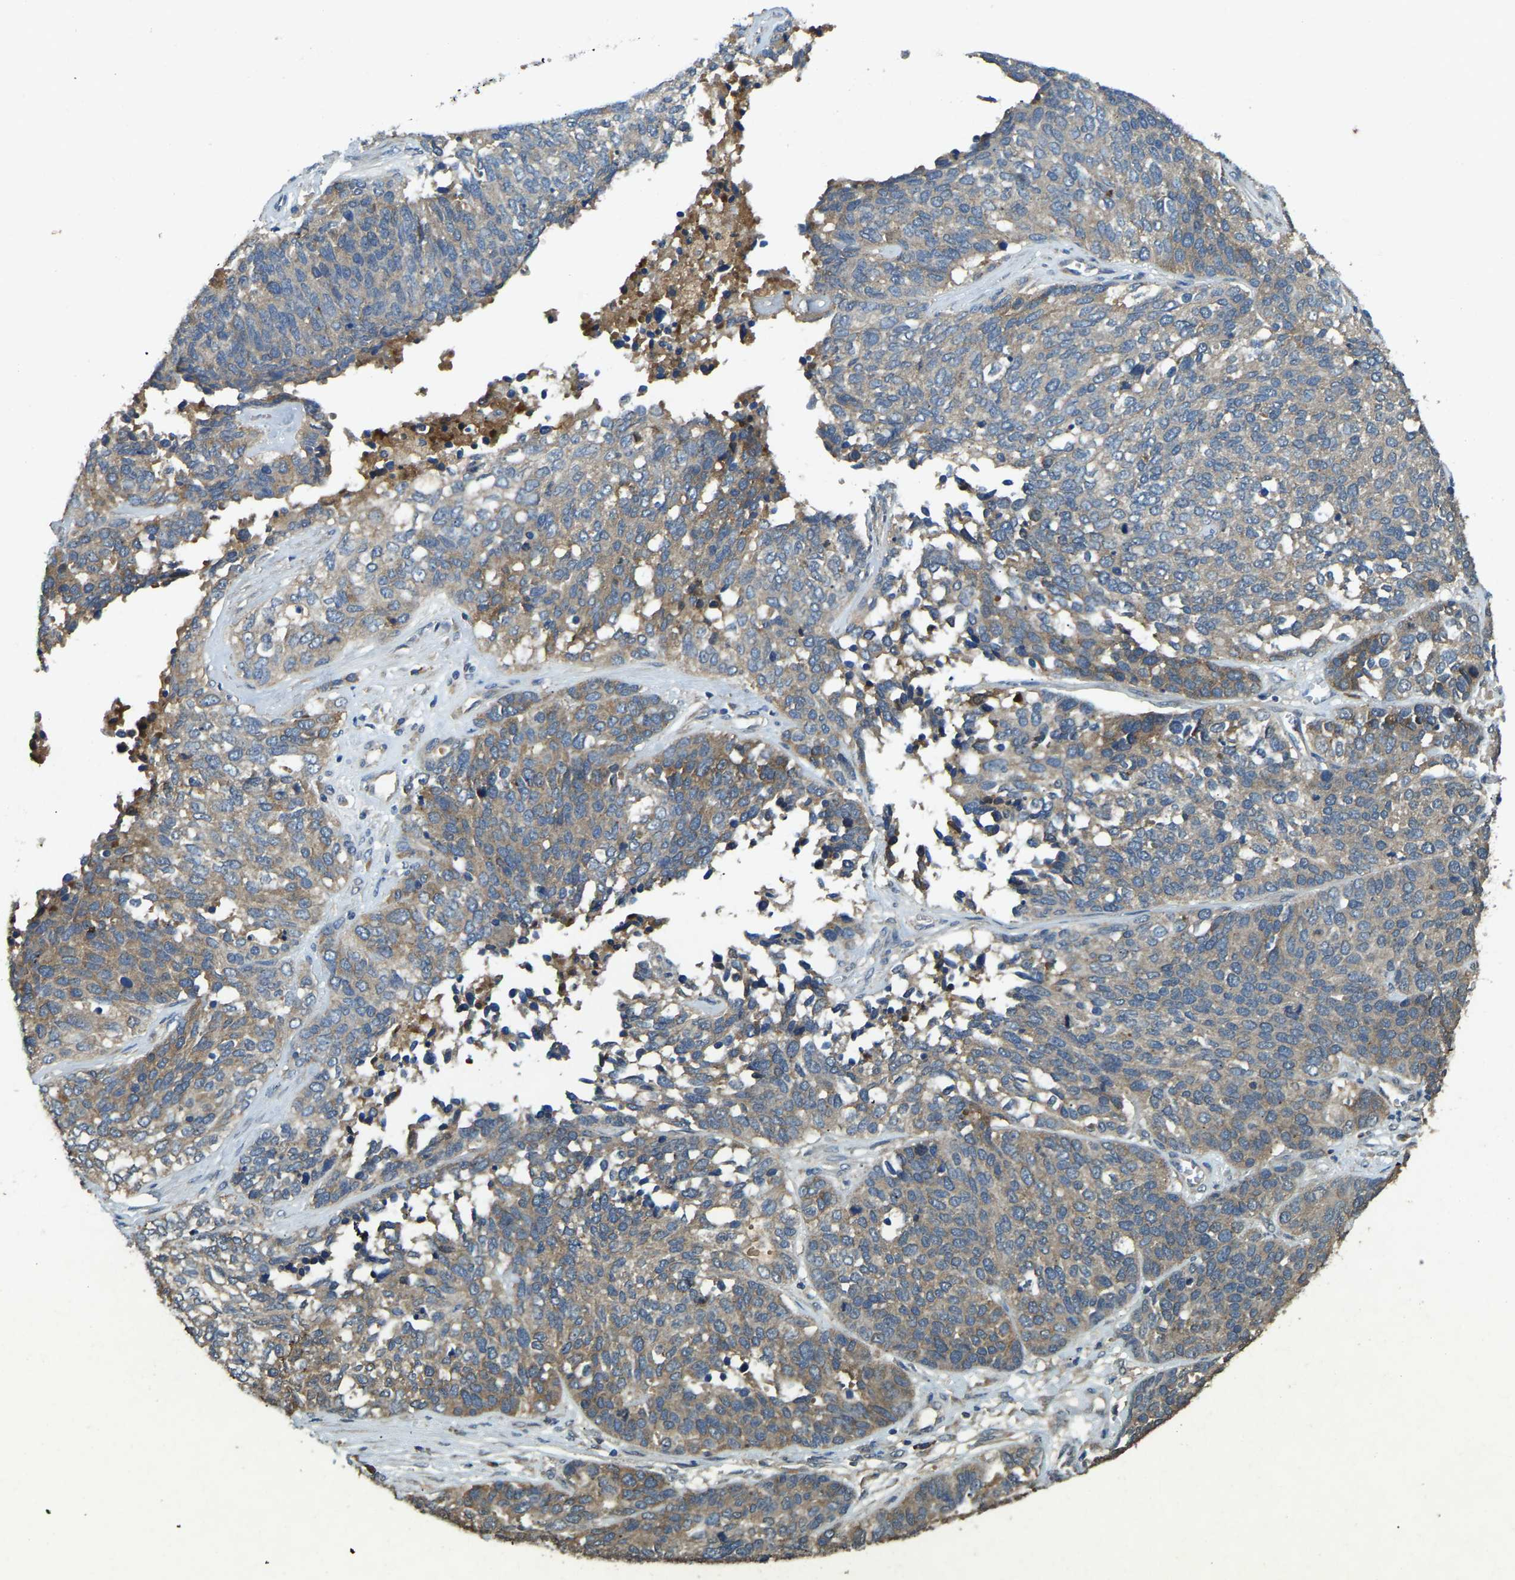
{"staining": {"intensity": "weak", "quantity": "25%-75%", "location": "cytoplasmic/membranous"}, "tissue": "ovarian cancer", "cell_type": "Tumor cells", "image_type": "cancer", "snomed": [{"axis": "morphology", "description": "Cystadenocarcinoma, serous, NOS"}, {"axis": "topography", "description": "Ovary"}], "caption": "Human ovarian cancer stained with a protein marker shows weak staining in tumor cells.", "gene": "ATP8B1", "patient": {"sex": "female", "age": 44}}